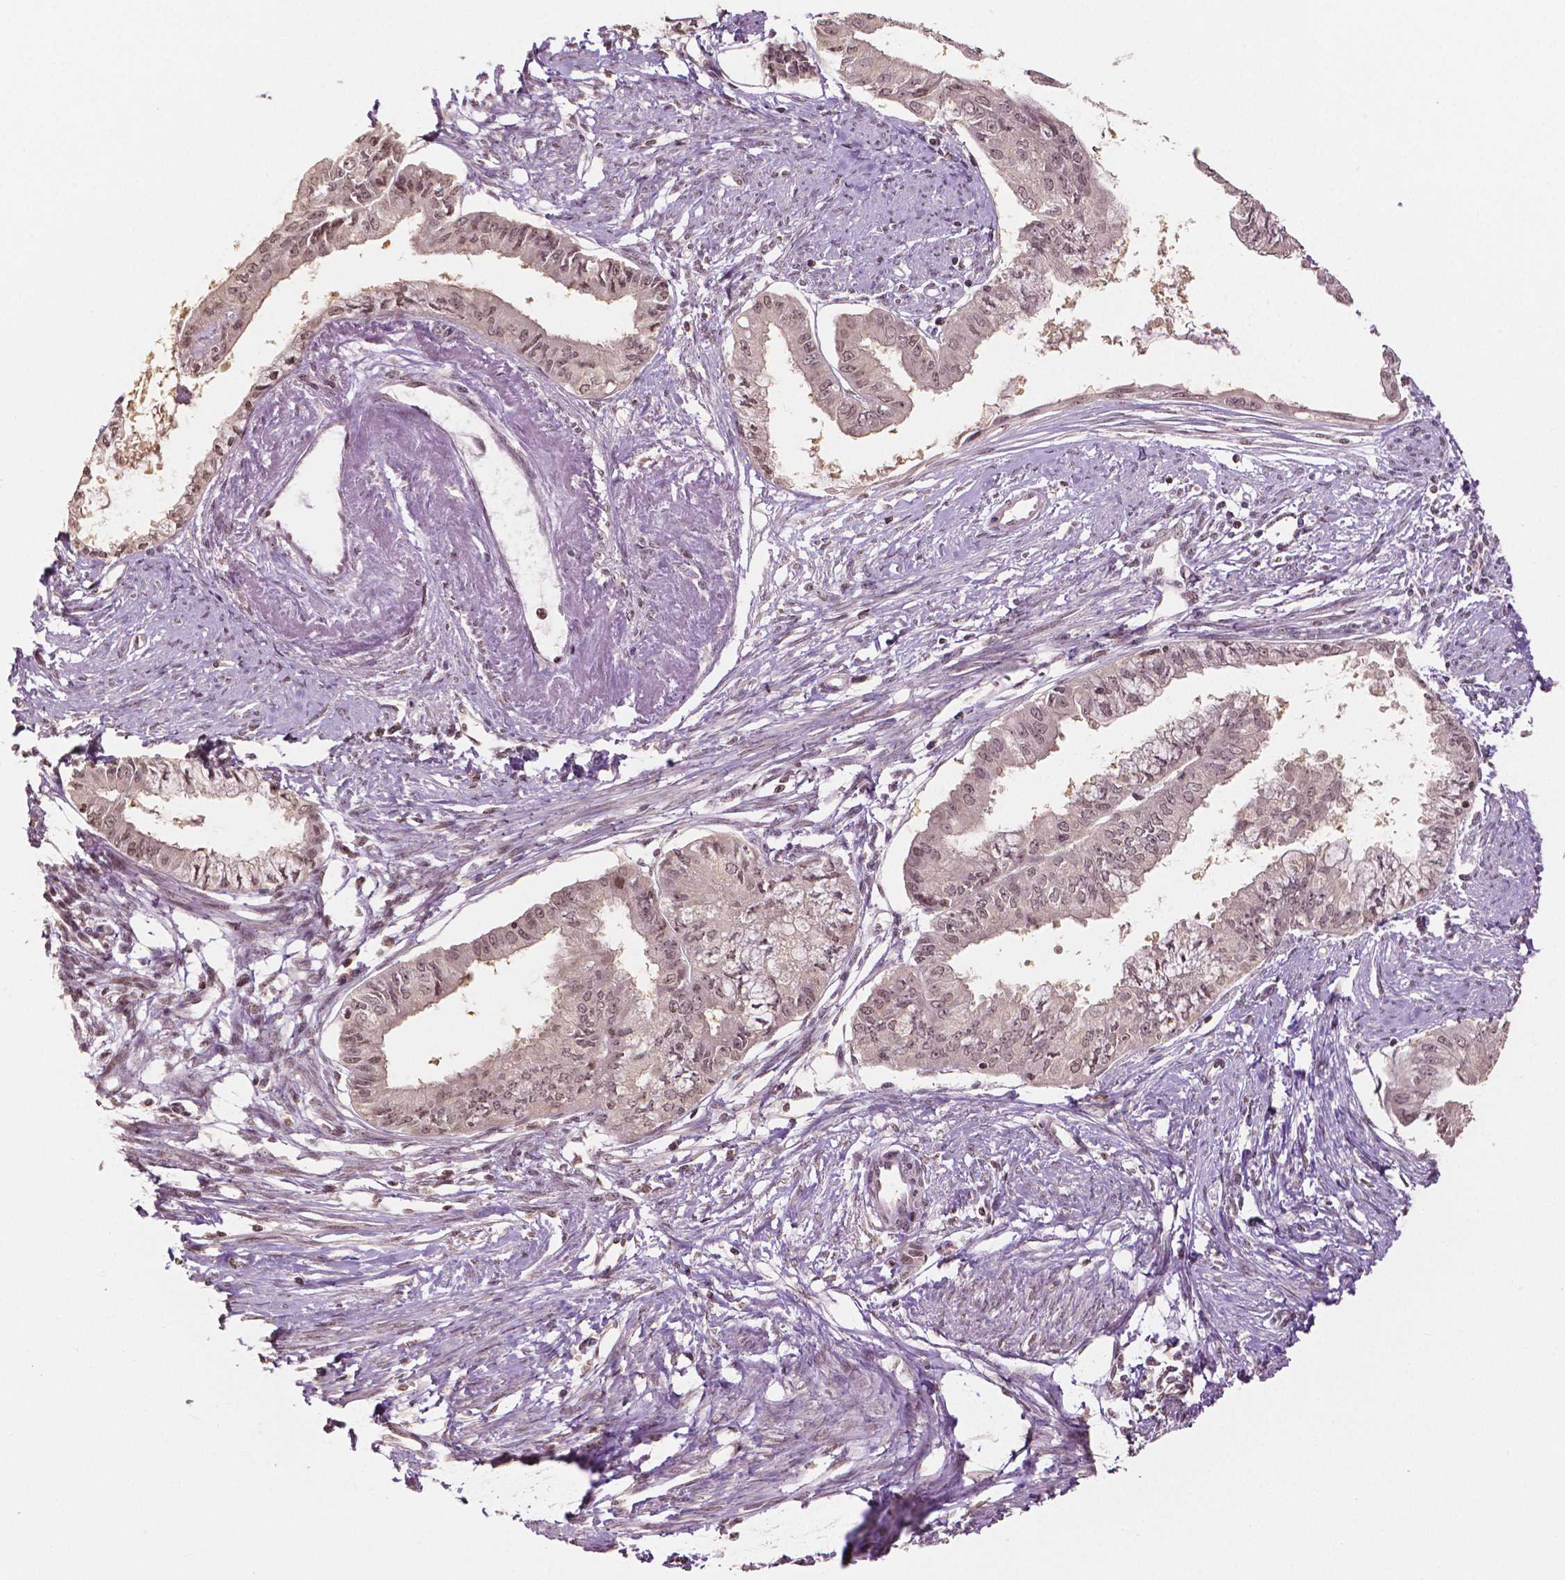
{"staining": {"intensity": "moderate", "quantity": ">75%", "location": "nuclear"}, "tissue": "endometrial cancer", "cell_type": "Tumor cells", "image_type": "cancer", "snomed": [{"axis": "morphology", "description": "Adenocarcinoma, NOS"}, {"axis": "topography", "description": "Endometrium"}], "caption": "Immunohistochemistry (IHC) (DAB (3,3'-diaminobenzidine)) staining of human endometrial cancer demonstrates moderate nuclear protein expression in about >75% of tumor cells. Immunohistochemistry stains the protein in brown and the nuclei are stained blue.", "gene": "DEK", "patient": {"sex": "female", "age": 76}}